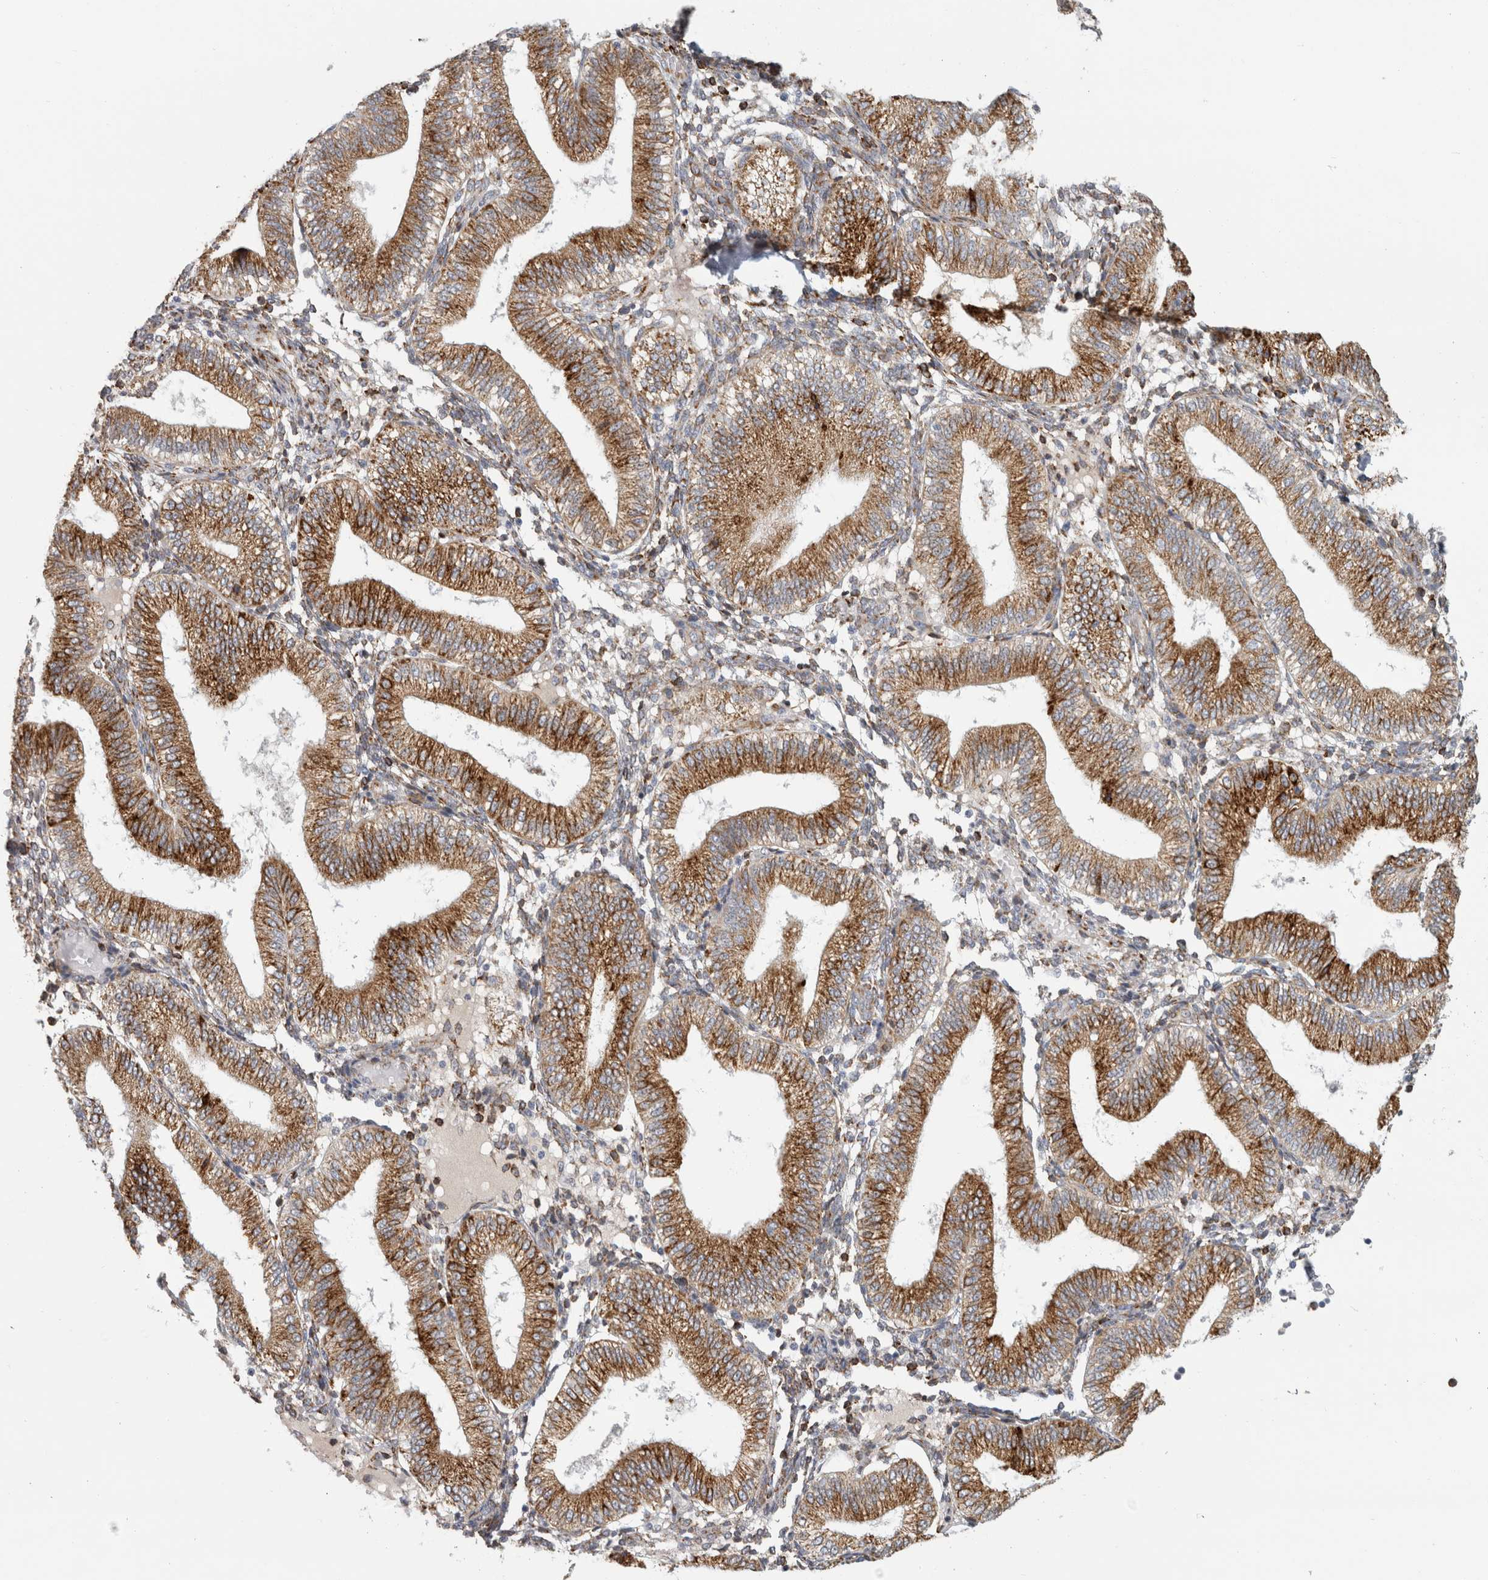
{"staining": {"intensity": "moderate", "quantity": "25%-75%", "location": "cytoplasmic/membranous"}, "tissue": "endometrium", "cell_type": "Cells in endometrial stroma", "image_type": "normal", "snomed": [{"axis": "morphology", "description": "Normal tissue, NOS"}, {"axis": "topography", "description": "Endometrium"}], "caption": "IHC photomicrograph of benign human endometrium stained for a protein (brown), which demonstrates medium levels of moderate cytoplasmic/membranous staining in approximately 25%-75% of cells in endometrial stroma.", "gene": "OSTN", "patient": {"sex": "female", "age": 39}}